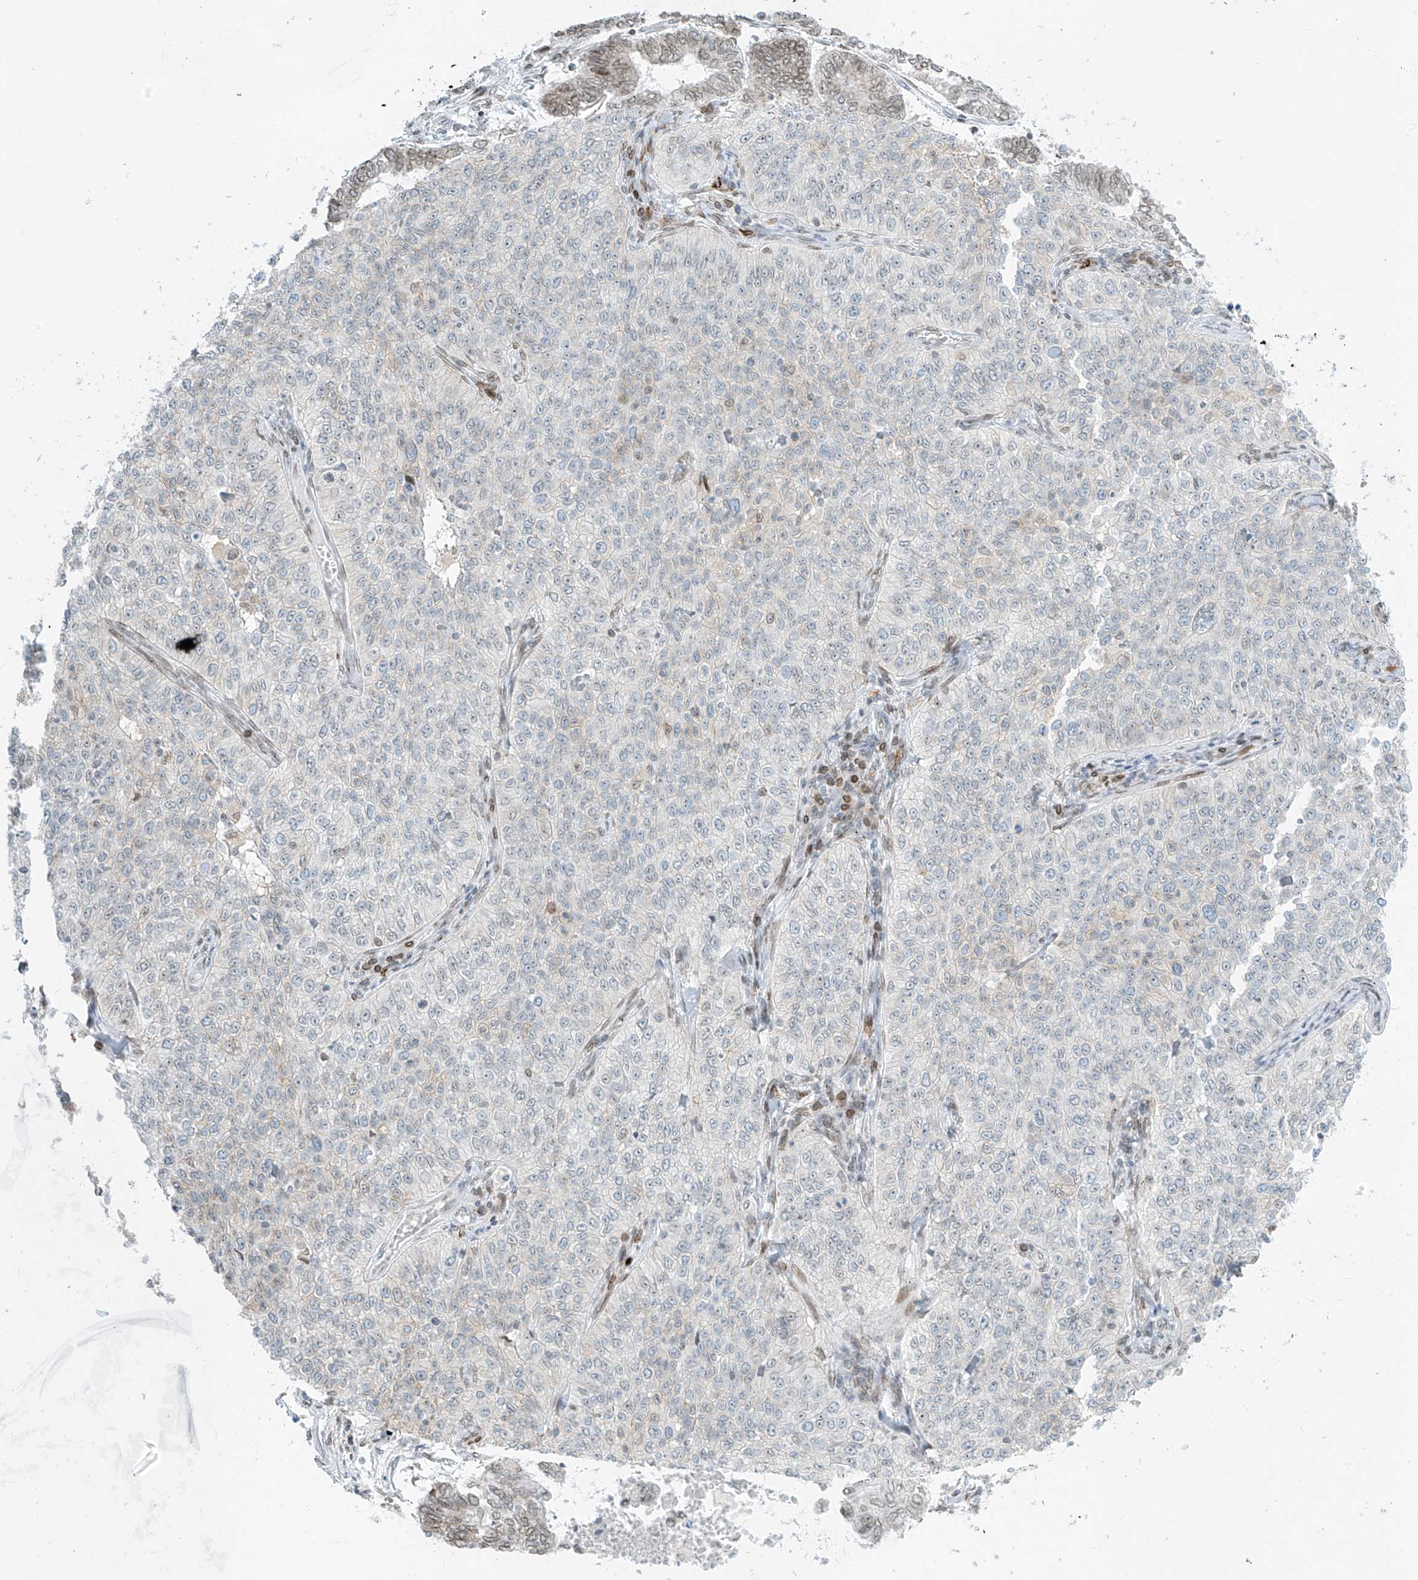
{"staining": {"intensity": "weak", "quantity": "<25%", "location": "cytoplasmic/membranous,nuclear"}, "tissue": "cervical cancer", "cell_type": "Tumor cells", "image_type": "cancer", "snomed": [{"axis": "morphology", "description": "Squamous cell carcinoma, NOS"}, {"axis": "topography", "description": "Cervix"}], "caption": "Micrograph shows no protein staining in tumor cells of squamous cell carcinoma (cervical) tissue.", "gene": "SAMD15", "patient": {"sex": "female", "age": 35}}